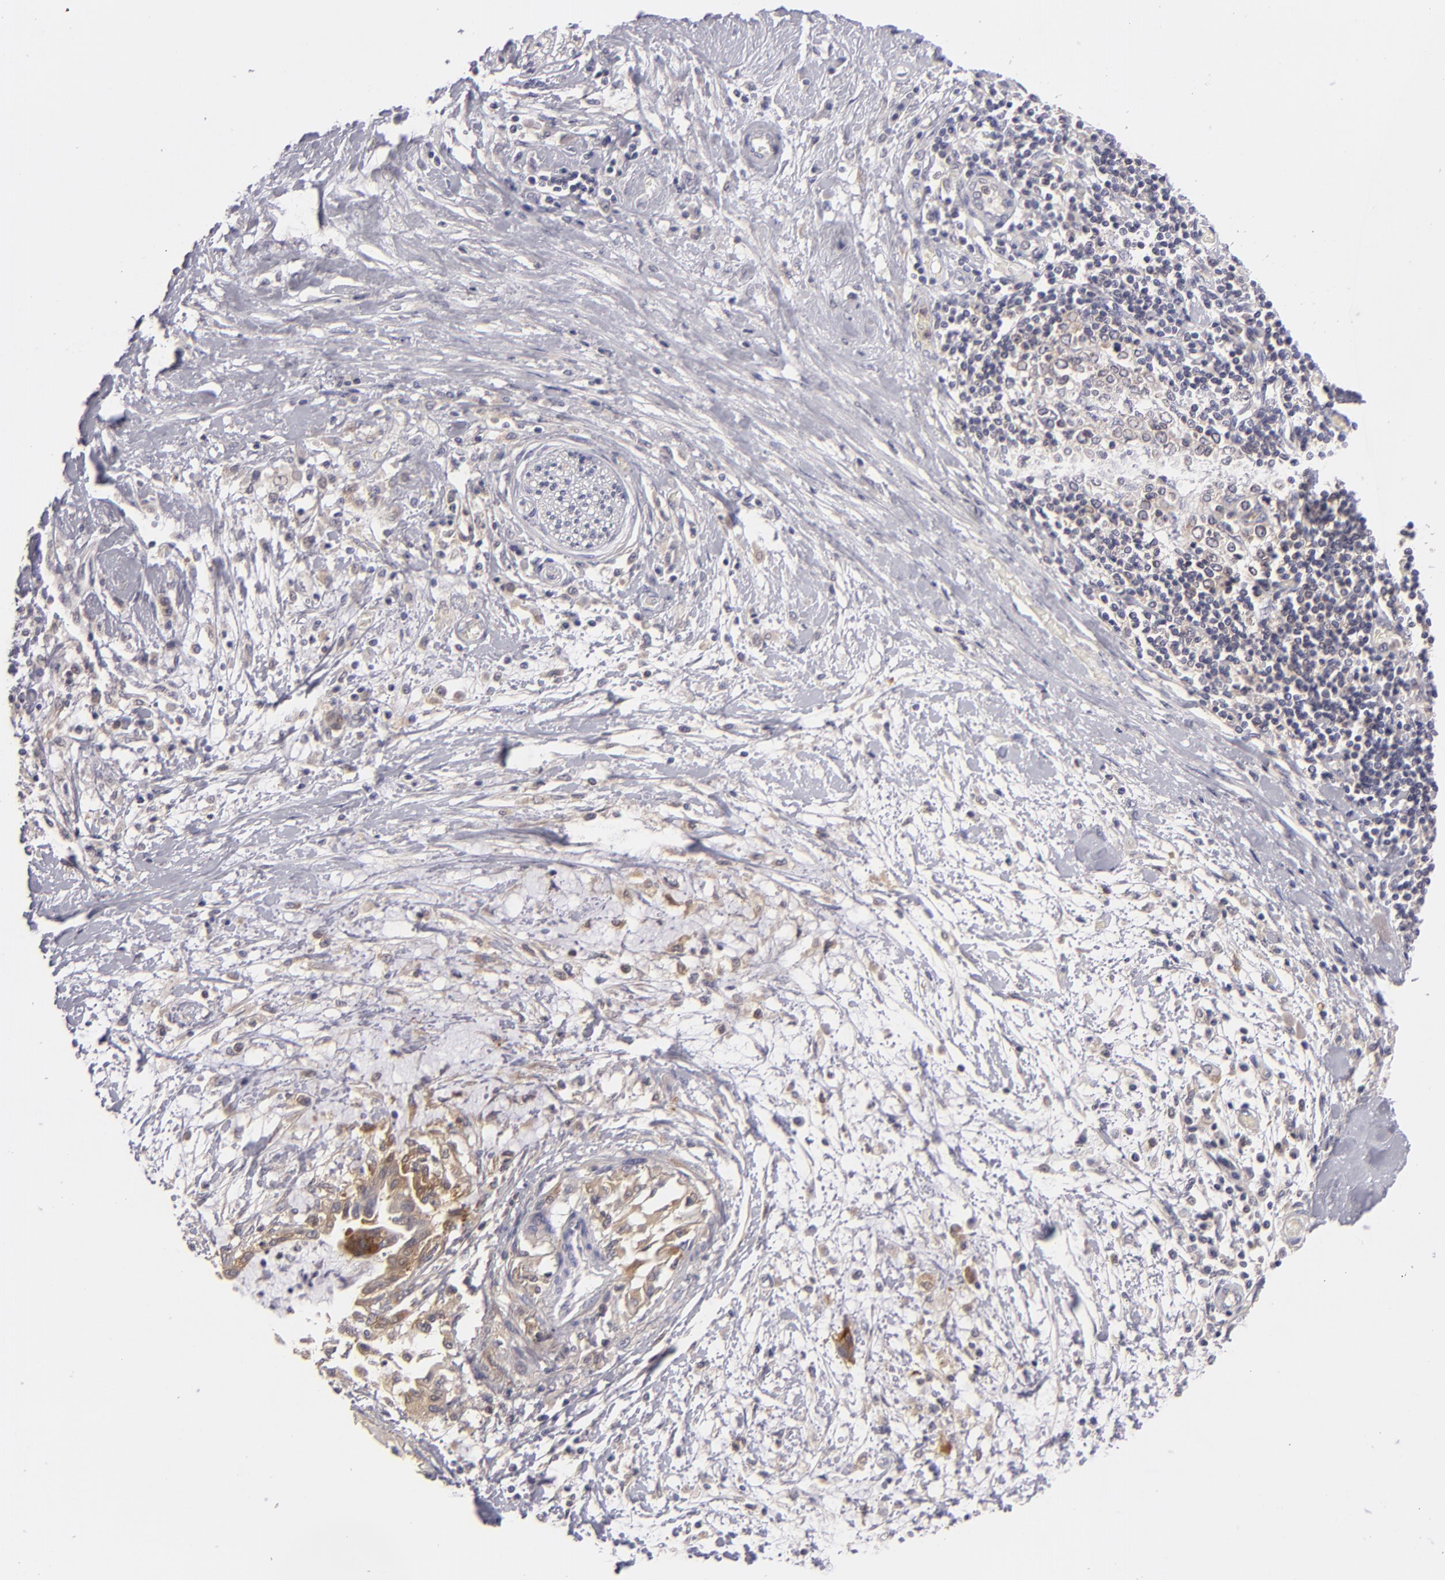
{"staining": {"intensity": "moderate", "quantity": ">75%", "location": "cytoplasmic/membranous"}, "tissue": "pancreatic cancer", "cell_type": "Tumor cells", "image_type": "cancer", "snomed": [{"axis": "morphology", "description": "Adenocarcinoma, NOS"}, {"axis": "topography", "description": "Pancreas"}], "caption": "Immunohistochemistry (IHC) image of pancreatic cancer stained for a protein (brown), which exhibits medium levels of moderate cytoplasmic/membranous staining in approximately >75% of tumor cells.", "gene": "MMP10", "patient": {"sex": "female", "age": 64}}